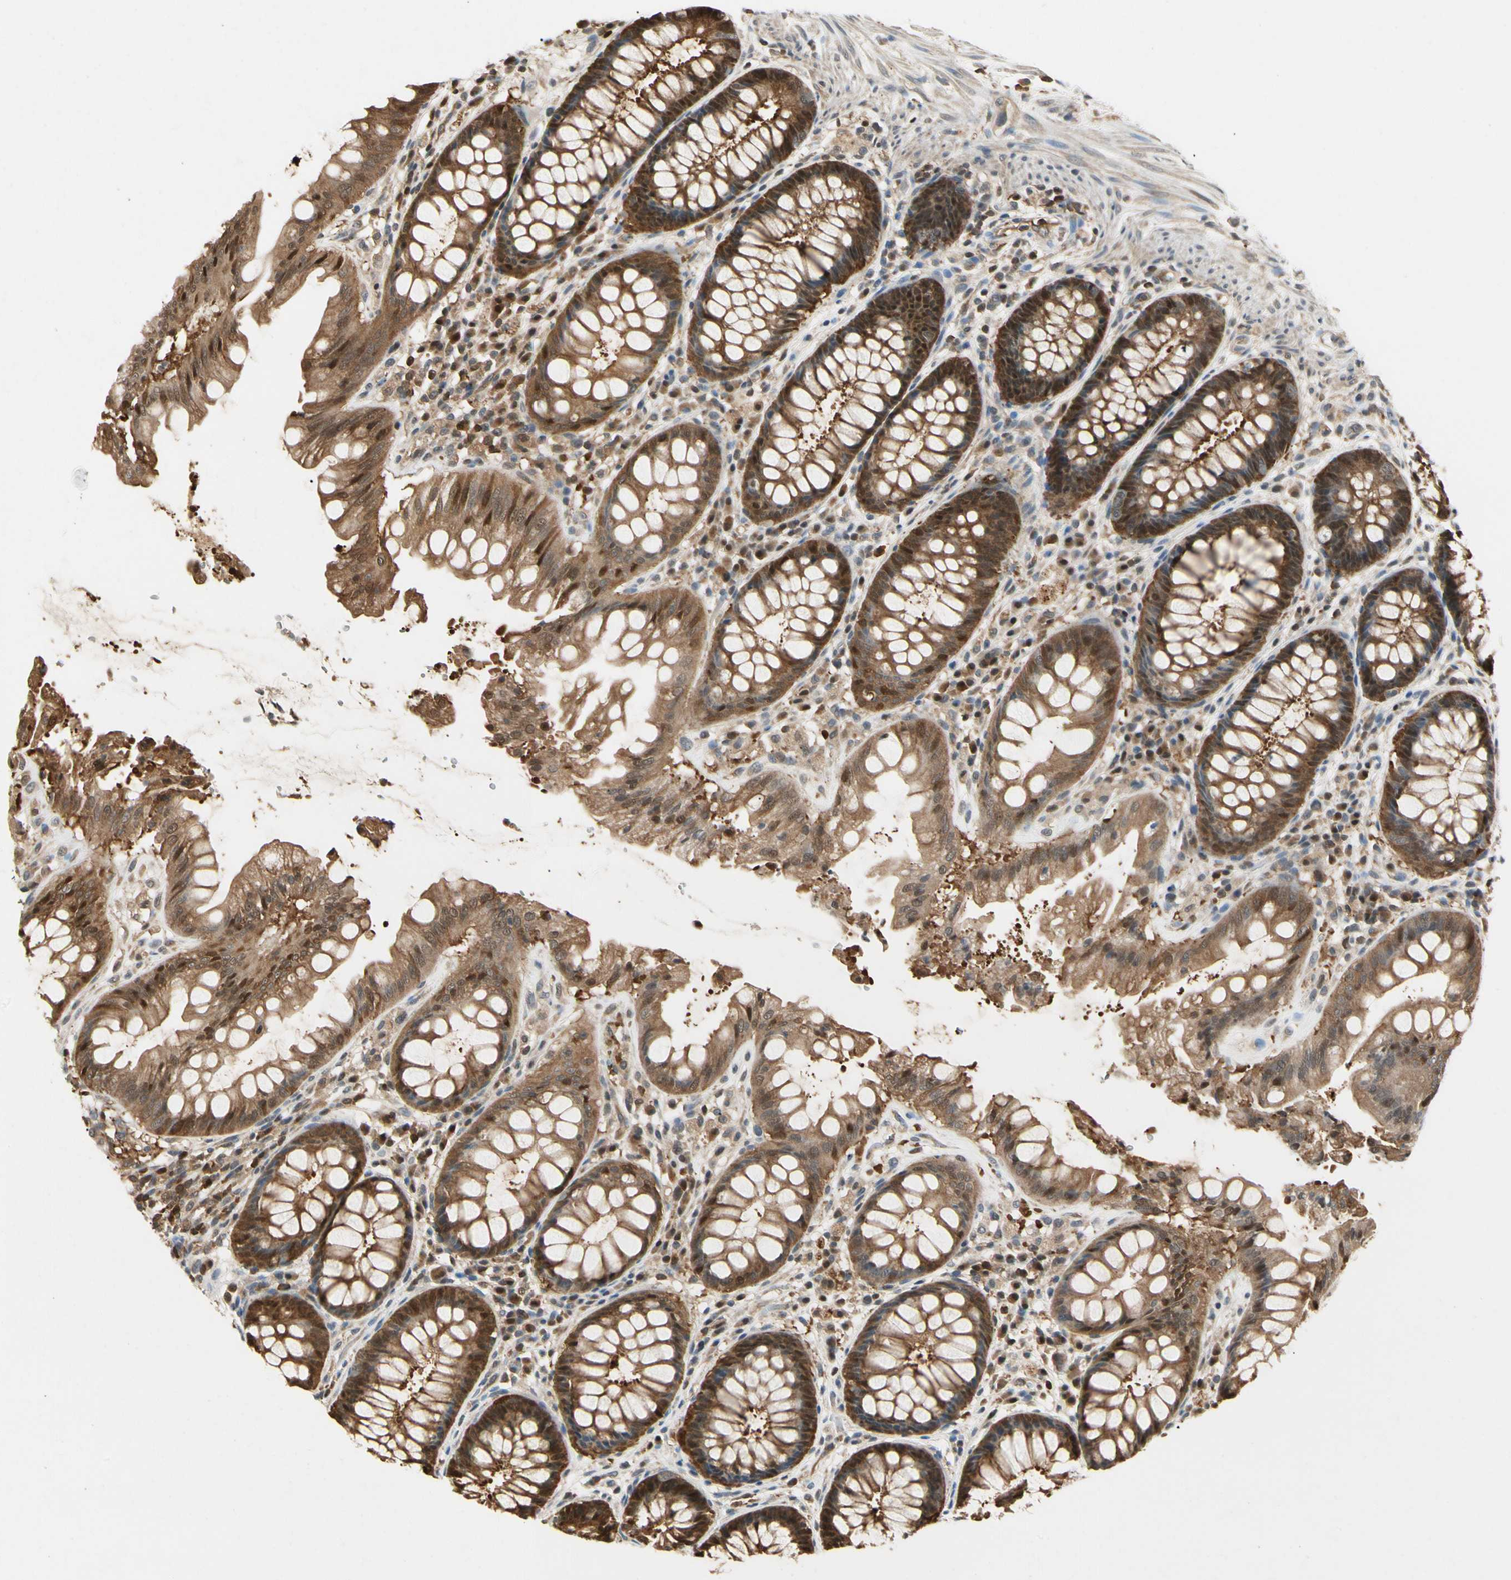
{"staining": {"intensity": "strong", "quantity": ">75%", "location": "cytoplasmic/membranous"}, "tissue": "rectum", "cell_type": "Glandular cells", "image_type": "normal", "snomed": [{"axis": "morphology", "description": "Normal tissue, NOS"}, {"axis": "topography", "description": "Rectum"}], "caption": "Strong cytoplasmic/membranous staining for a protein is appreciated in about >75% of glandular cells of unremarkable rectum using IHC.", "gene": "YWHAB", "patient": {"sex": "female", "age": 46}}